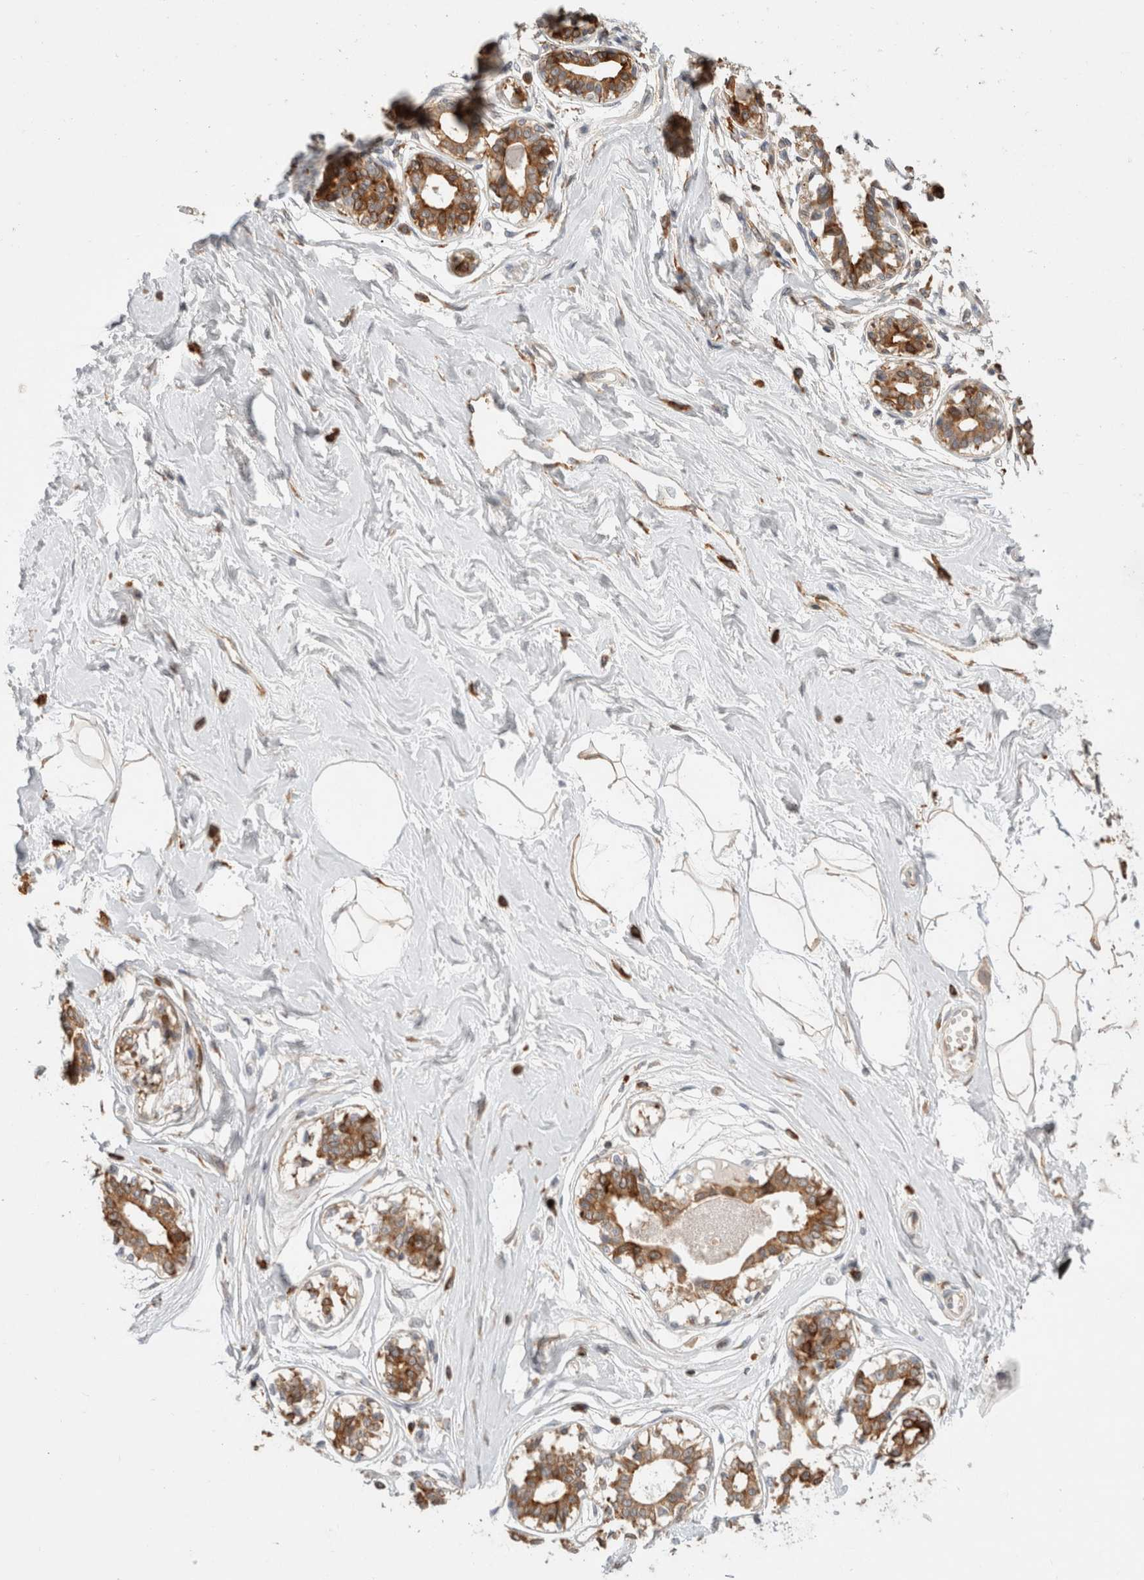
{"staining": {"intensity": "moderate", "quantity": "<25%", "location": "cytoplasmic/membranous"}, "tissue": "breast", "cell_type": "Adipocytes", "image_type": "normal", "snomed": [{"axis": "morphology", "description": "Normal tissue, NOS"}, {"axis": "topography", "description": "Breast"}], "caption": "IHC of unremarkable breast demonstrates low levels of moderate cytoplasmic/membranous expression in about <25% of adipocytes. The protein is stained brown, and the nuclei are stained in blue (DAB (3,3'-diaminobenzidine) IHC with brightfield microscopy, high magnification).", "gene": "HROB", "patient": {"sex": "female", "age": 45}}